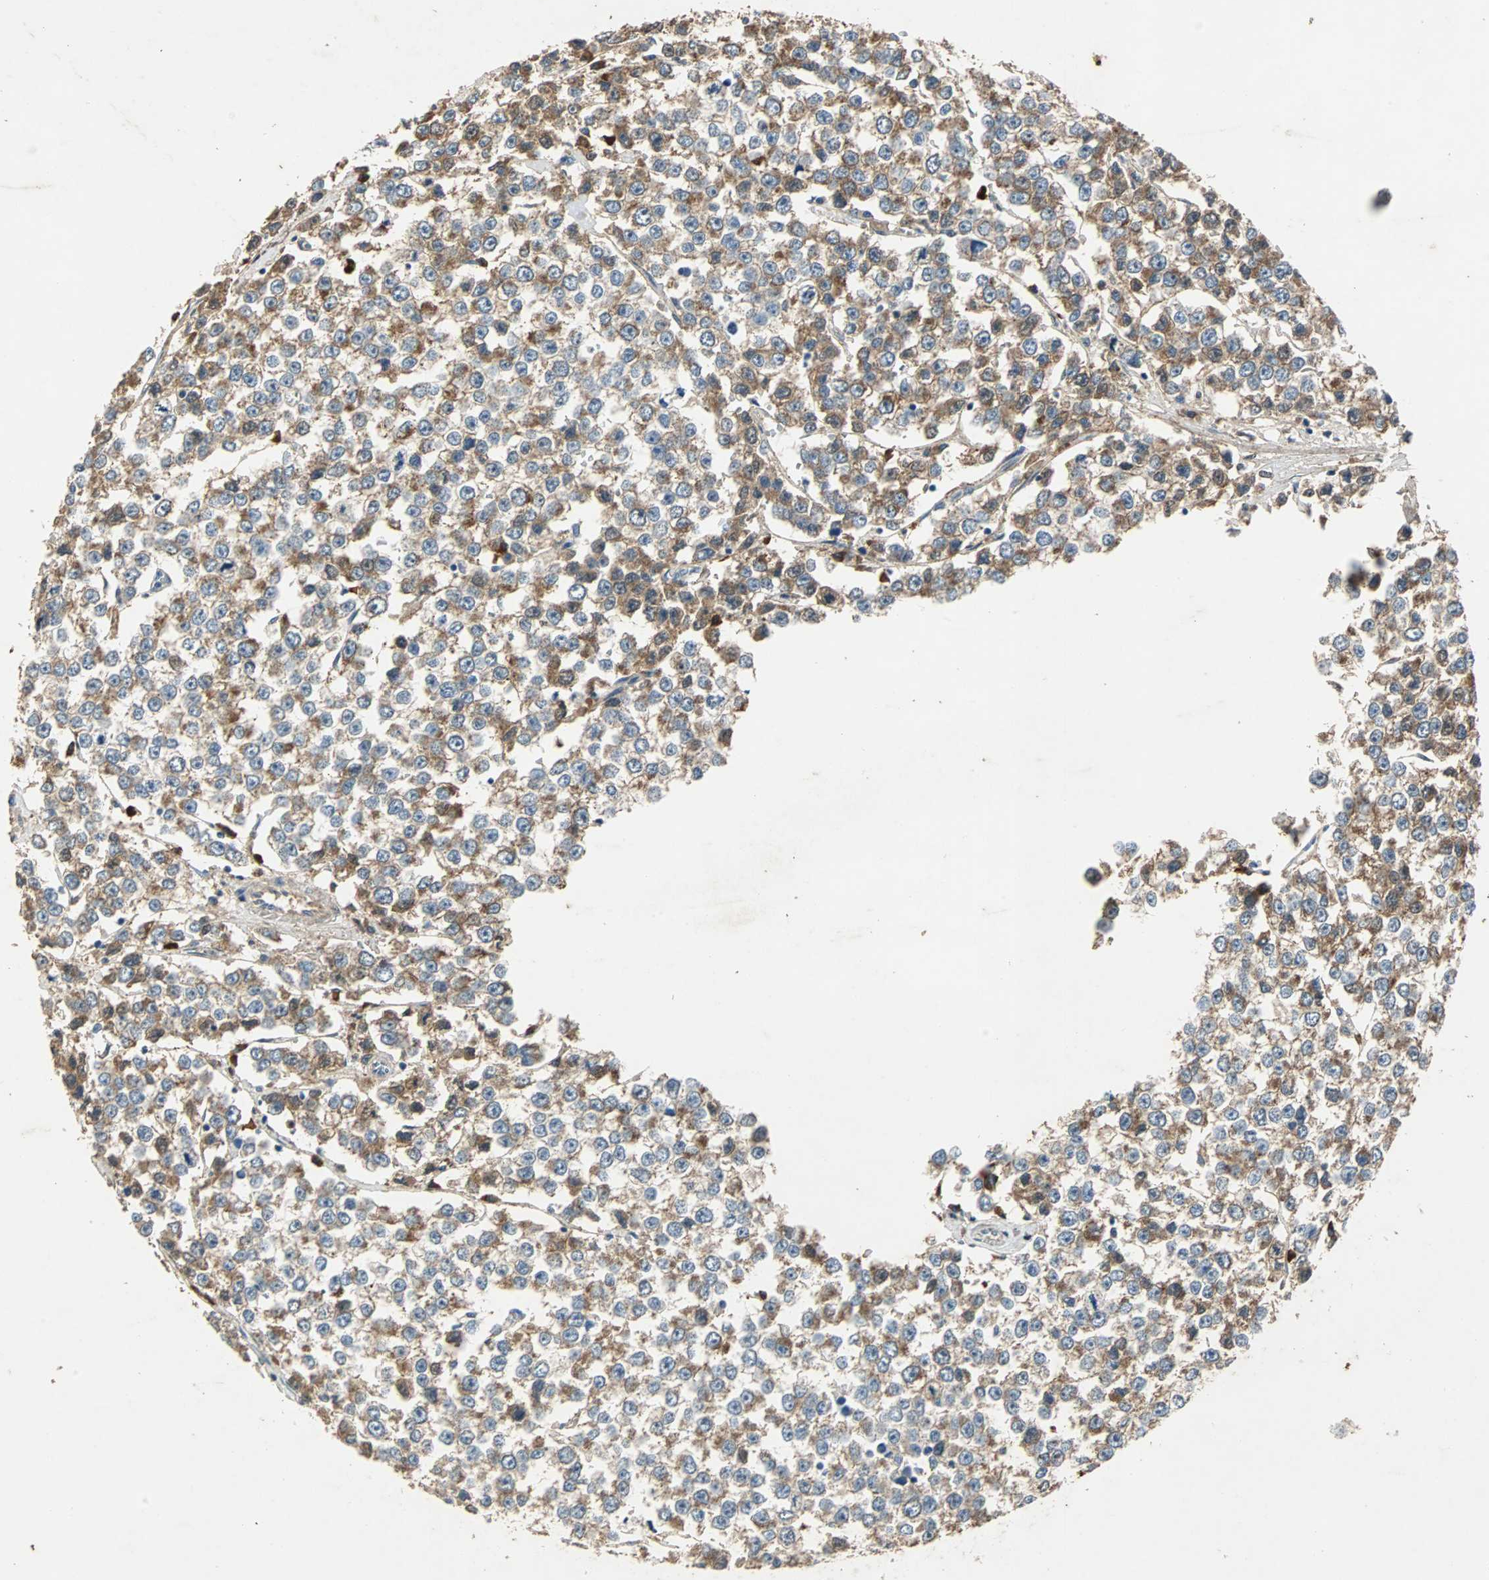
{"staining": {"intensity": "moderate", "quantity": ">75%", "location": "cytoplasmic/membranous"}, "tissue": "testis cancer", "cell_type": "Tumor cells", "image_type": "cancer", "snomed": [{"axis": "morphology", "description": "Seminoma, NOS"}, {"axis": "morphology", "description": "Carcinoma, Embryonal, NOS"}, {"axis": "topography", "description": "Testis"}], "caption": "This is a micrograph of IHC staining of testis cancer (embryonal carcinoma), which shows moderate staining in the cytoplasmic/membranous of tumor cells.", "gene": "NAA10", "patient": {"sex": "male", "age": 52}}